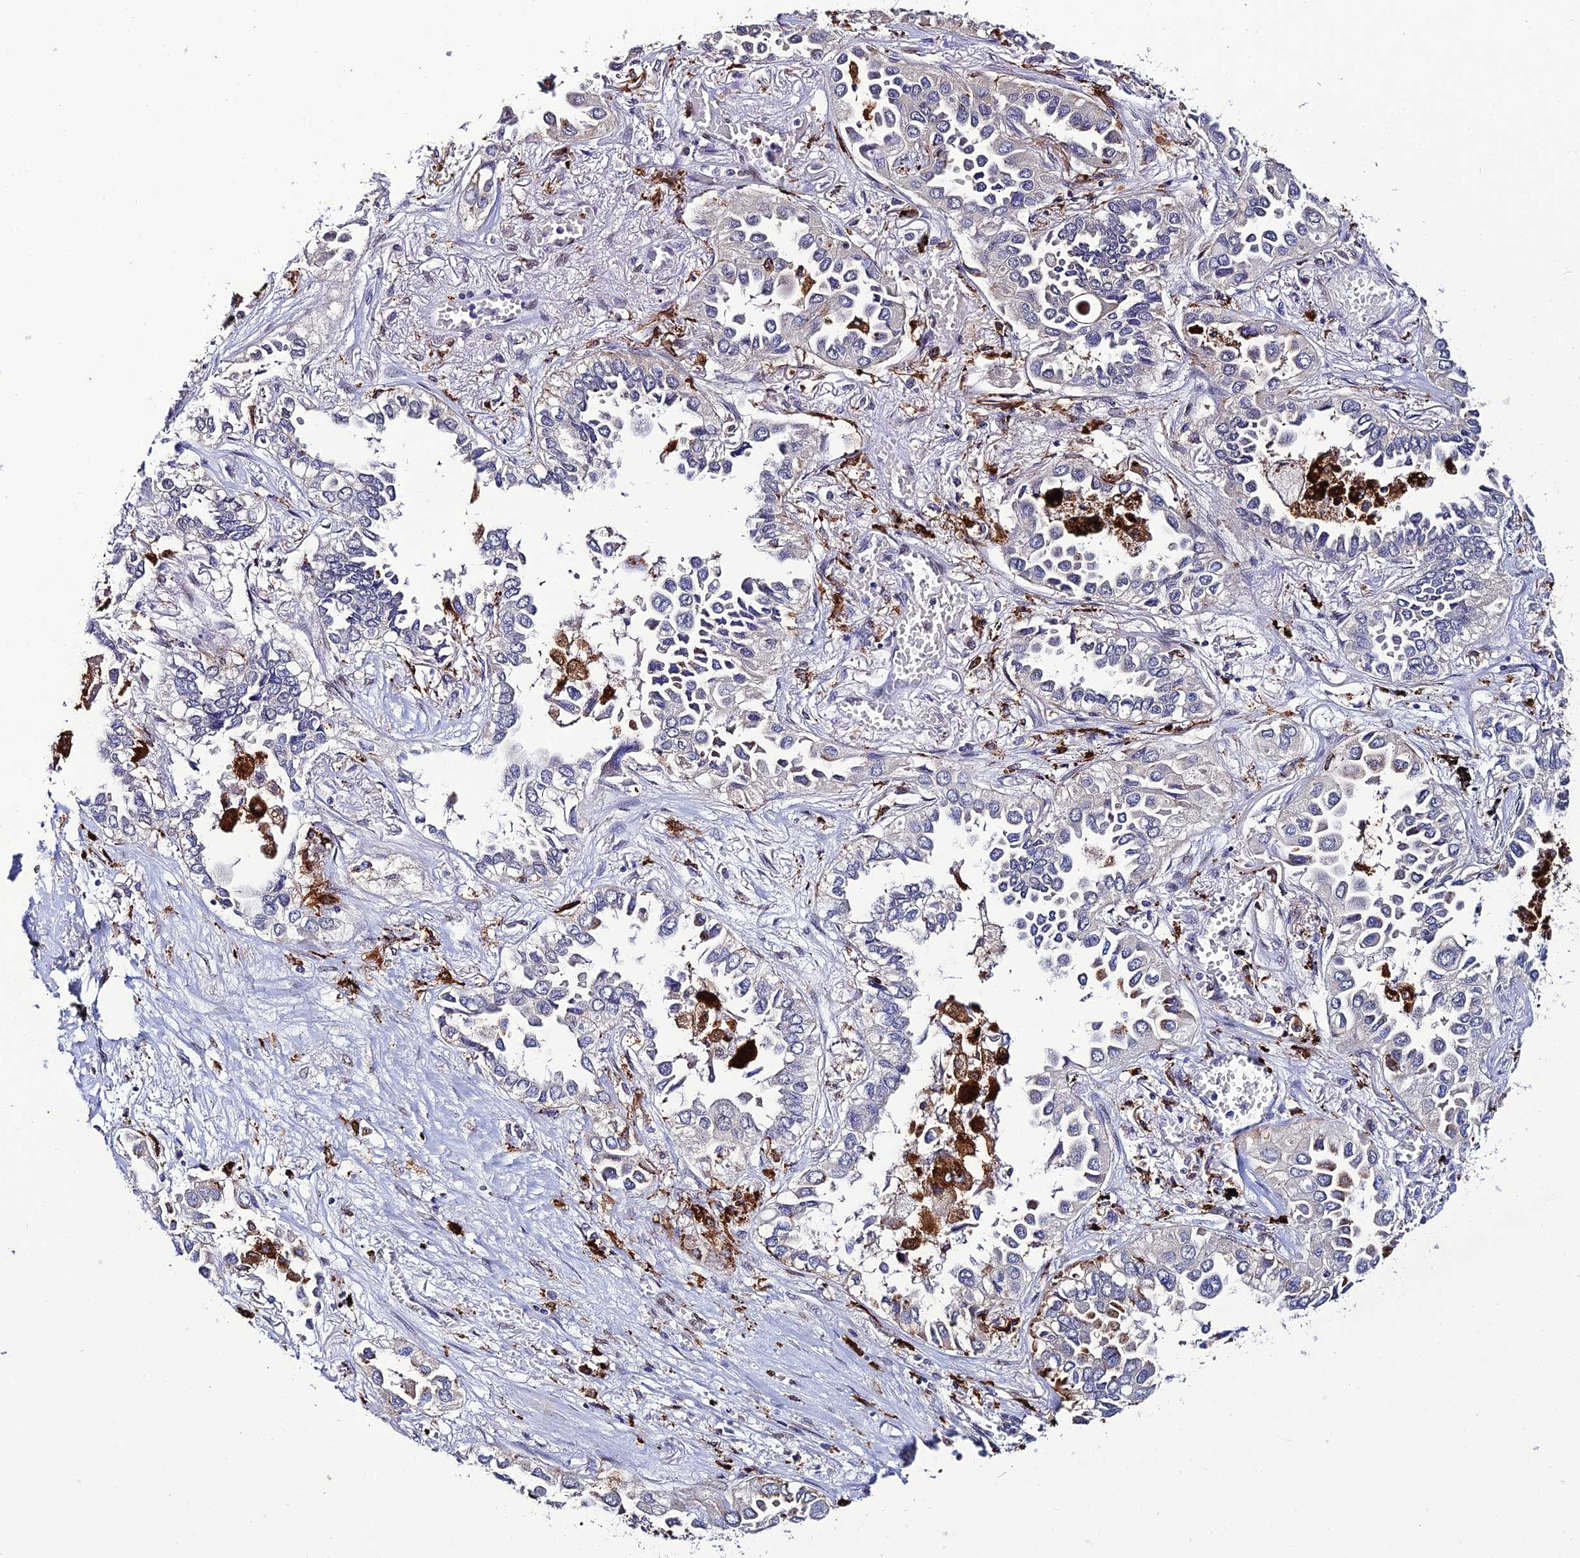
{"staining": {"intensity": "negative", "quantity": "none", "location": "none"}, "tissue": "lung cancer", "cell_type": "Tumor cells", "image_type": "cancer", "snomed": [{"axis": "morphology", "description": "Adenocarcinoma, NOS"}, {"axis": "topography", "description": "Lung"}], "caption": "Tumor cells show no significant staining in lung cancer (adenocarcinoma).", "gene": "HIC1", "patient": {"sex": "female", "age": 76}}